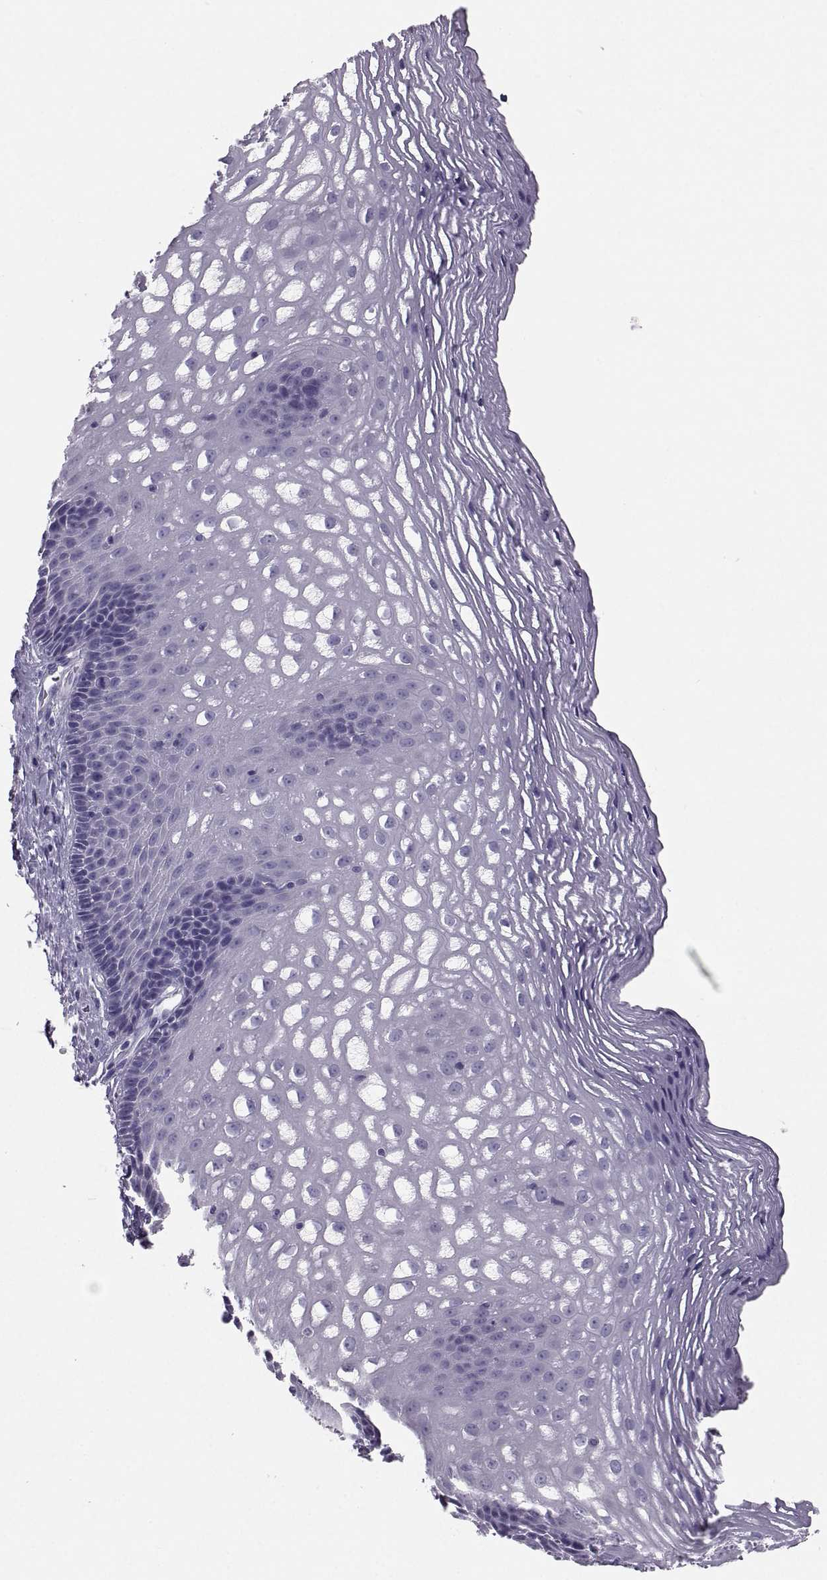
{"staining": {"intensity": "negative", "quantity": "none", "location": "none"}, "tissue": "esophagus", "cell_type": "Squamous epithelial cells", "image_type": "normal", "snomed": [{"axis": "morphology", "description": "Normal tissue, NOS"}, {"axis": "topography", "description": "Esophagus"}], "caption": "A high-resolution photomicrograph shows immunohistochemistry staining of benign esophagus, which reveals no significant expression in squamous epithelial cells.", "gene": "PCSK1N", "patient": {"sex": "male", "age": 76}}